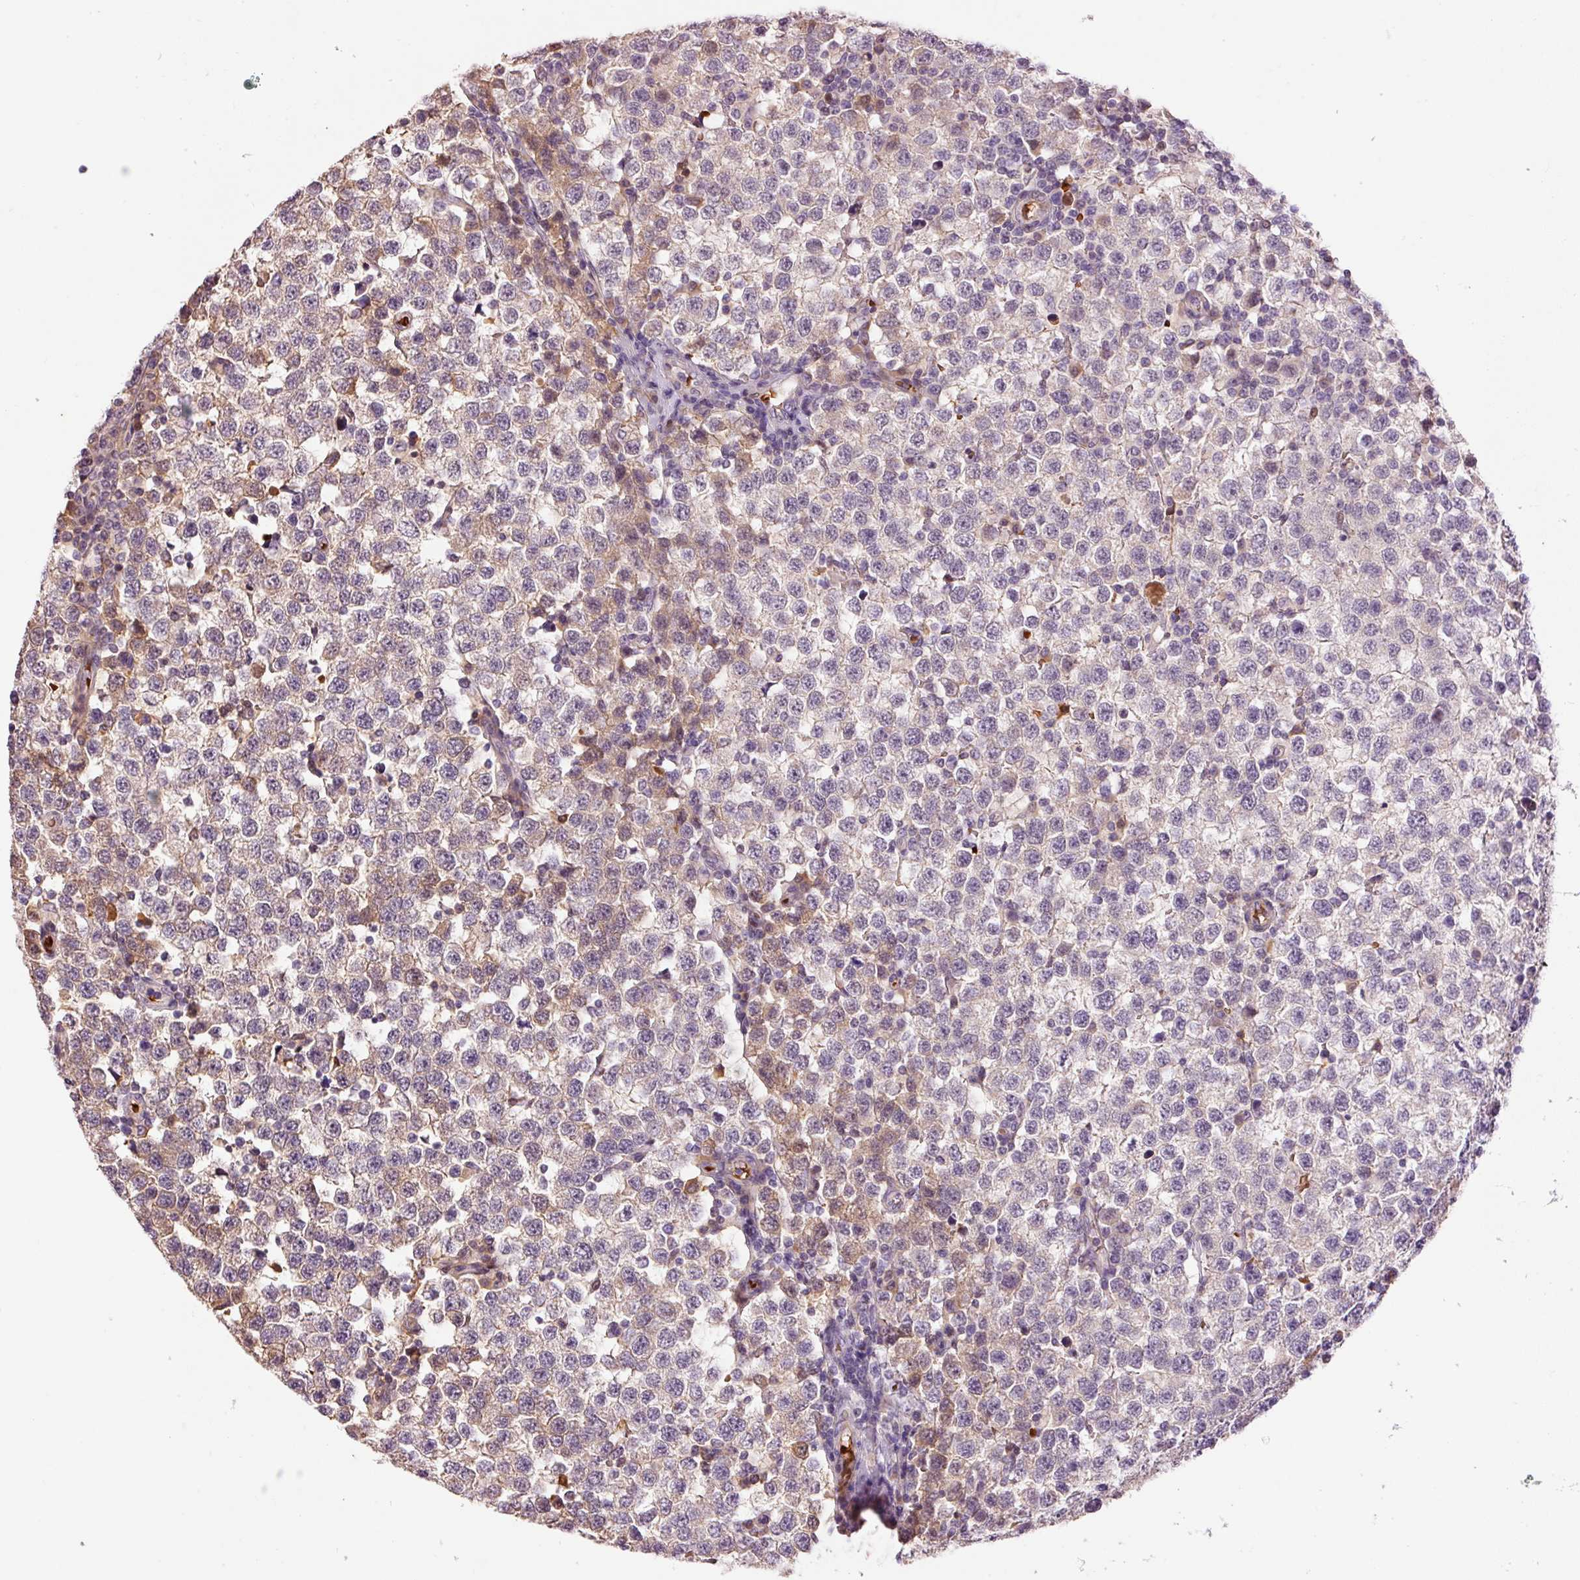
{"staining": {"intensity": "moderate", "quantity": "<25%", "location": "cytoplasmic/membranous,nuclear"}, "tissue": "testis cancer", "cell_type": "Tumor cells", "image_type": "cancer", "snomed": [{"axis": "morphology", "description": "Seminoma, NOS"}, {"axis": "topography", "description": "Testis"}], "caption": "Immunohistochemistry histopathology image of neoplastic tissue: testis cancer (seminoma) stained using immunohistochemistry displays low levels of moderate protein expression localized specifically in the cytoplasmic/membranous and nuclear of tumor cells, appearing as a cytoplasmic/membranous and nuclear brown color.", "gene": "CMTM8", "patient": {"sex": "male", "age": 34}}